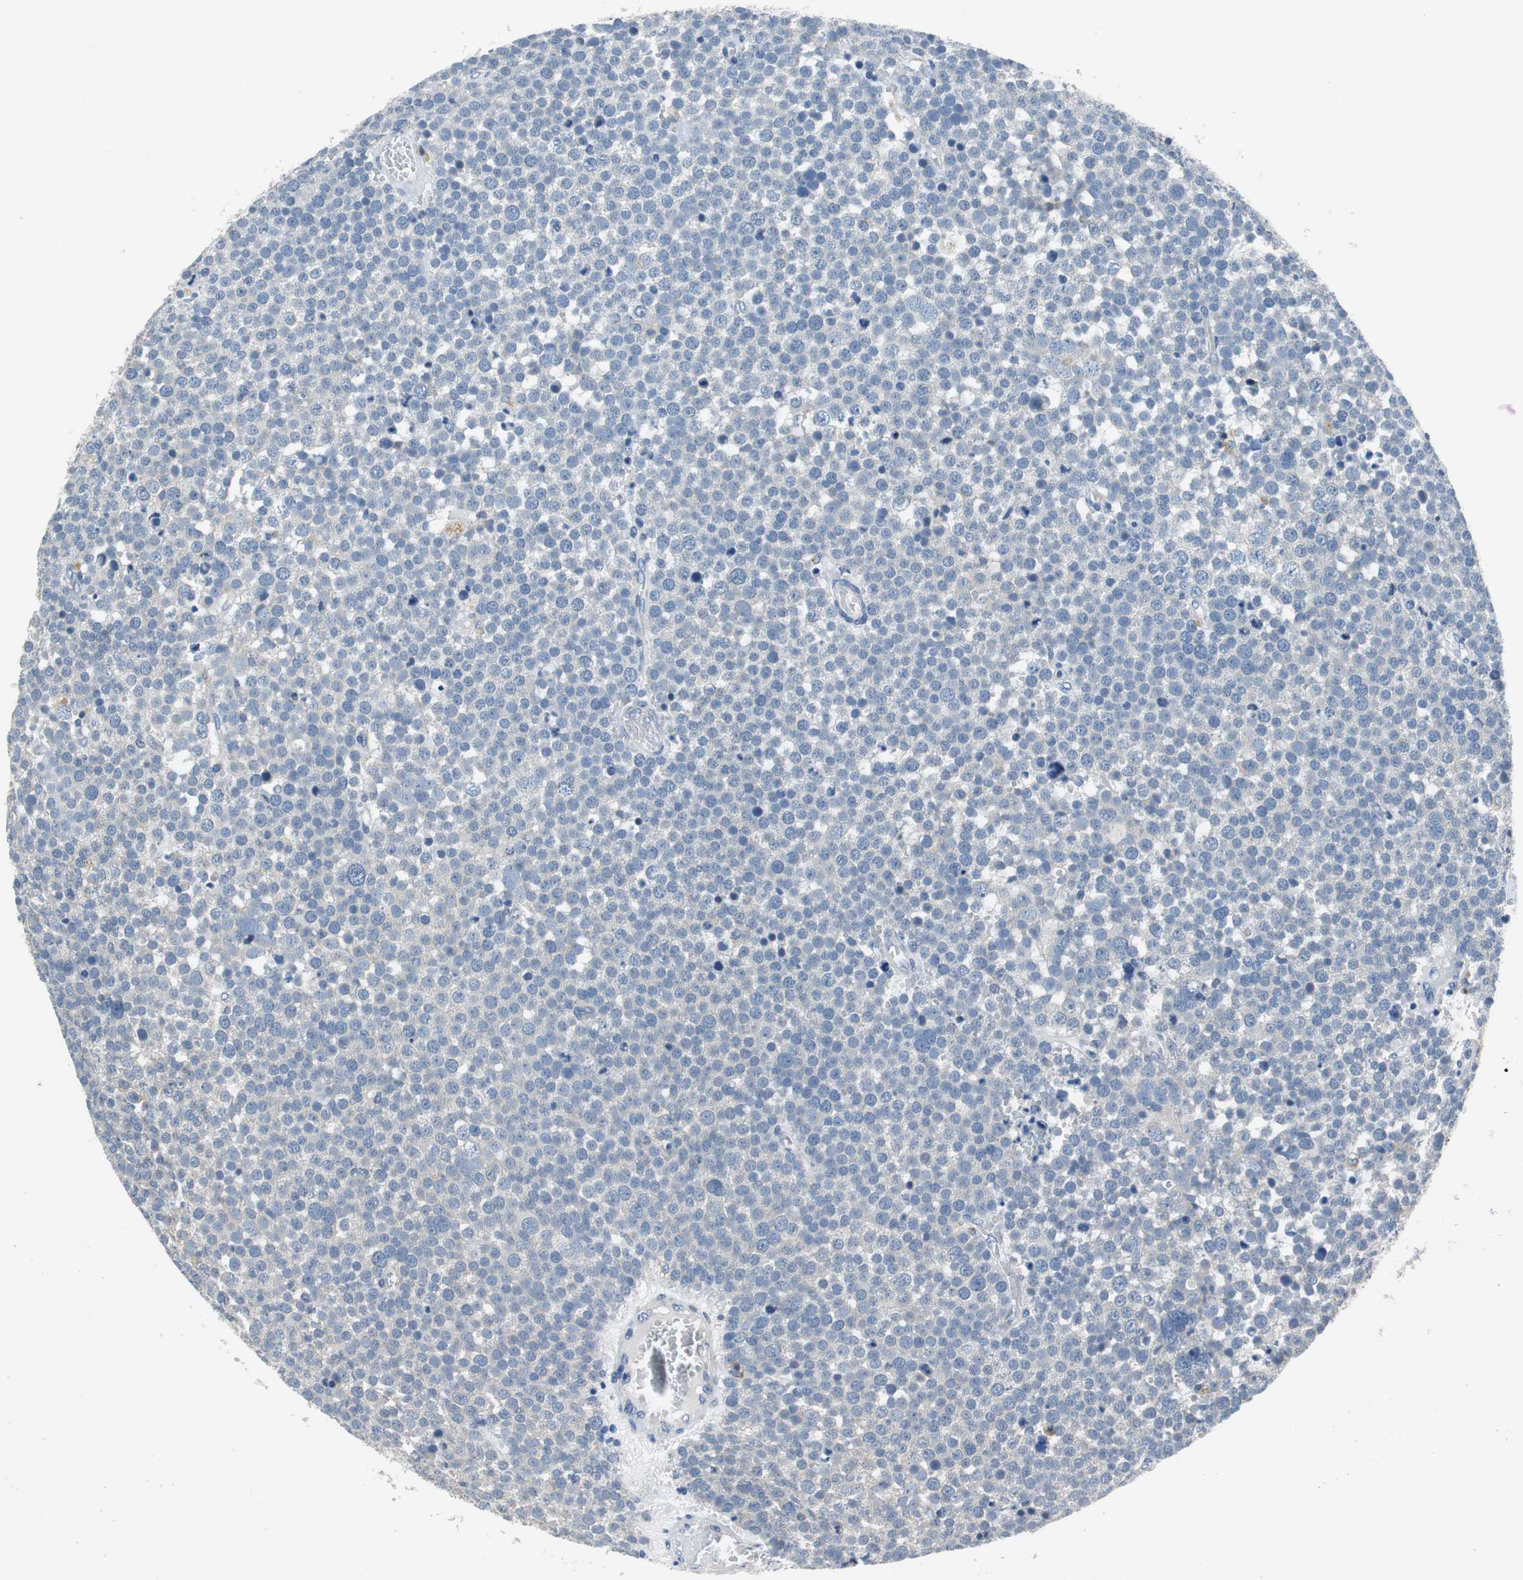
{"staining": {"intensity": "negative", "quantity": "none", "location": "none"}, "tissue": "testis cancer", "cell_type": "Tumor cells", "image_type": "cancer", "snomed": [{"axis": "morphology", "description": "Seminoma, NOS"}, {"axis": "topography", "description": "Testis"}], "caption": "High magnification brightfield microscopy of testis cancer (seminoma) stained with DAB (brown) and counterstained with hematoxylin (blue): tumor cells show no significant expression.", "gene": "FADS2", "patient": {"sex": "male", "age": 71}}